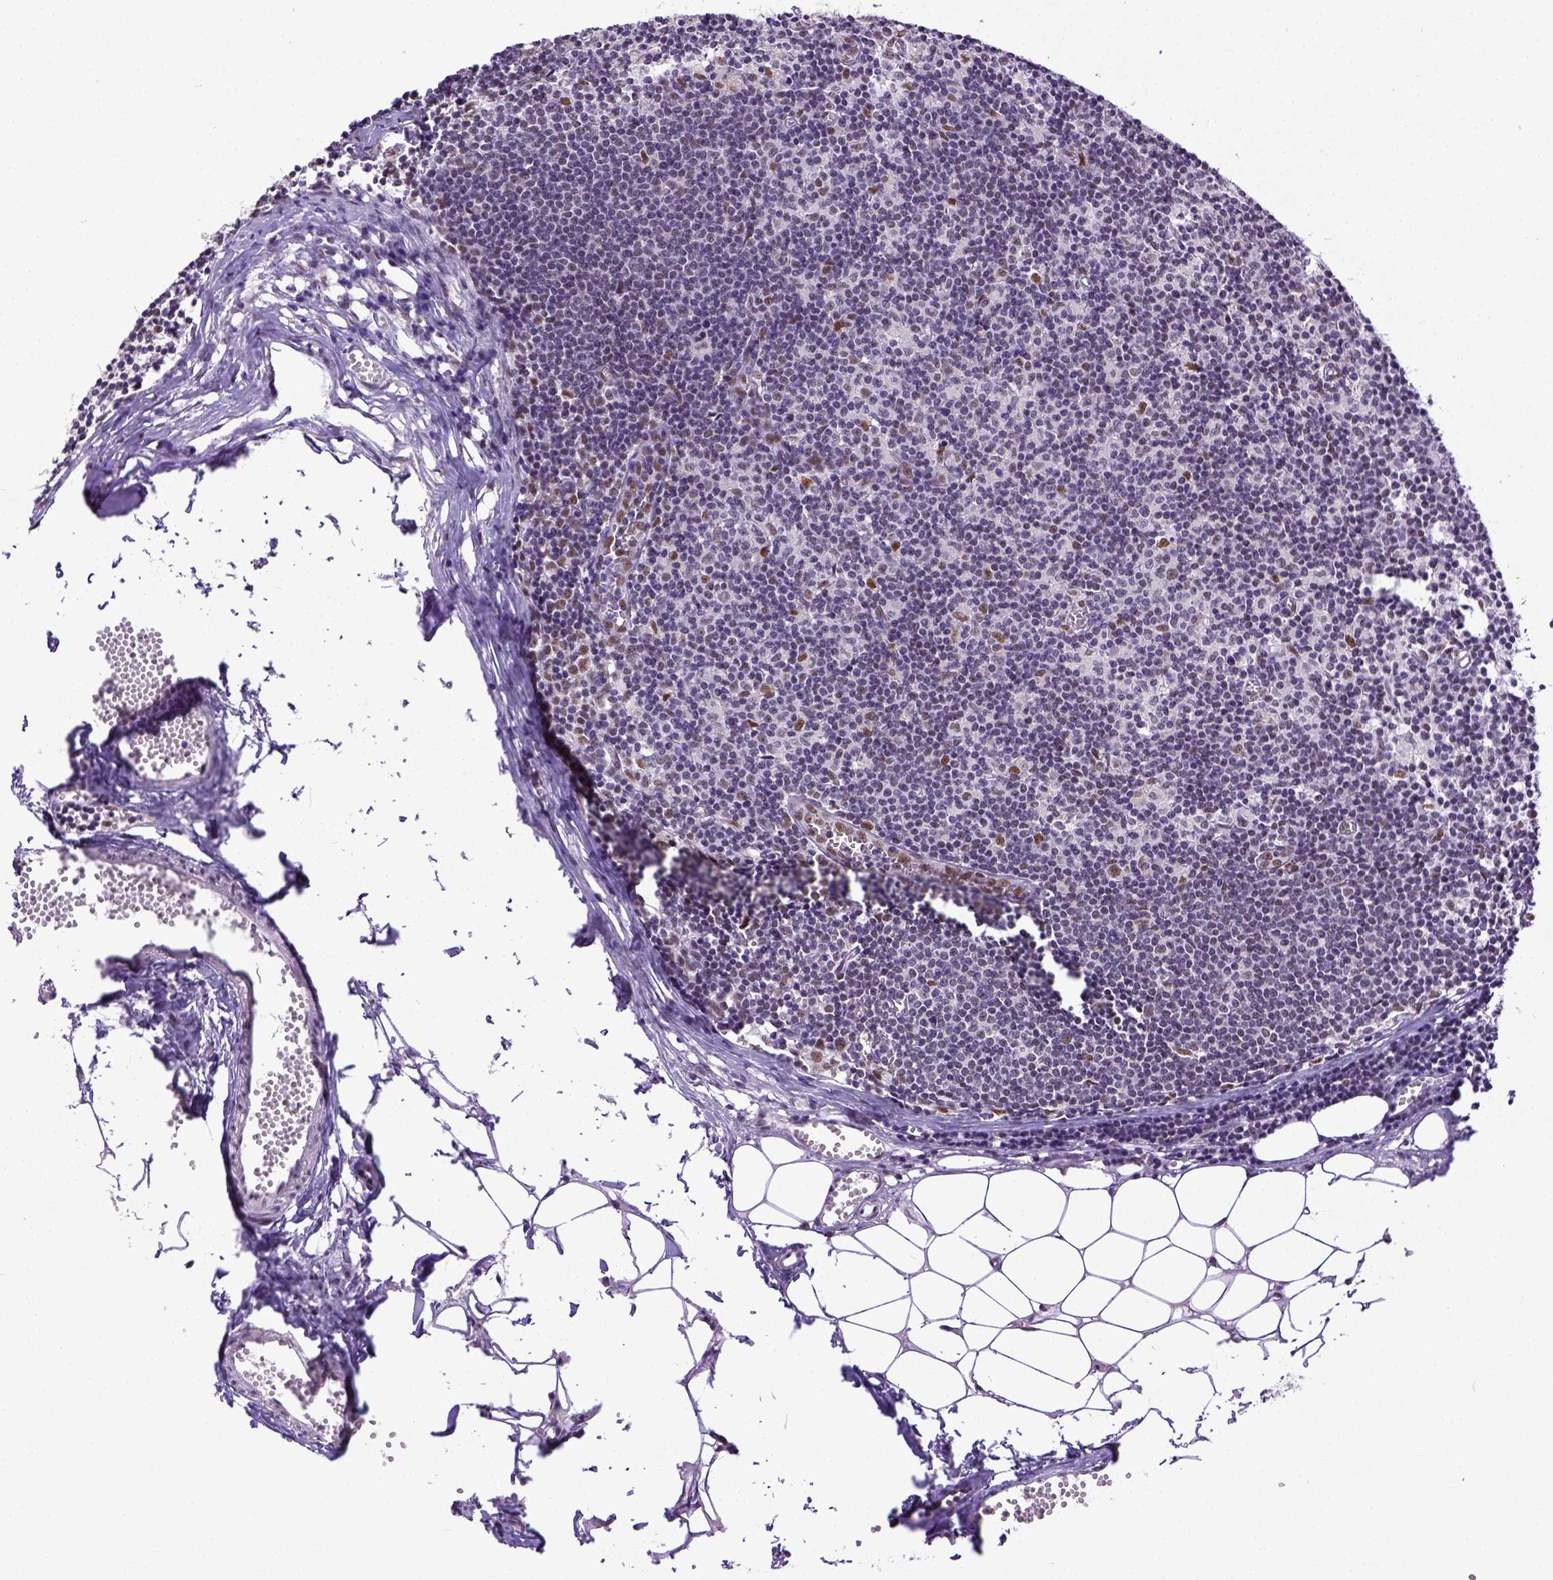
{"staining": {"intensity": "moderate", "quantity": "<25%", "location": "nuclear"}, "tissue": "lymph node", "cell_type": "Non-germinal center cells", "image_type": "normal", "snomed": [{"axis": "morphology", "description": "Normal tissue, NOS"}, {"axis": "topography", "description": "Lymph node"}], "caption": "Protein expression analysis of unremarkable lymph node reveals moderate nuclear positivity in about <25% of non-germinal center cells. (DAB (3,3'-diaminobenzidine) IHC with brightfield microscopy, high magnification).", "gene": "ERCC1", "patient": {"sex": "female", "age": 52}}